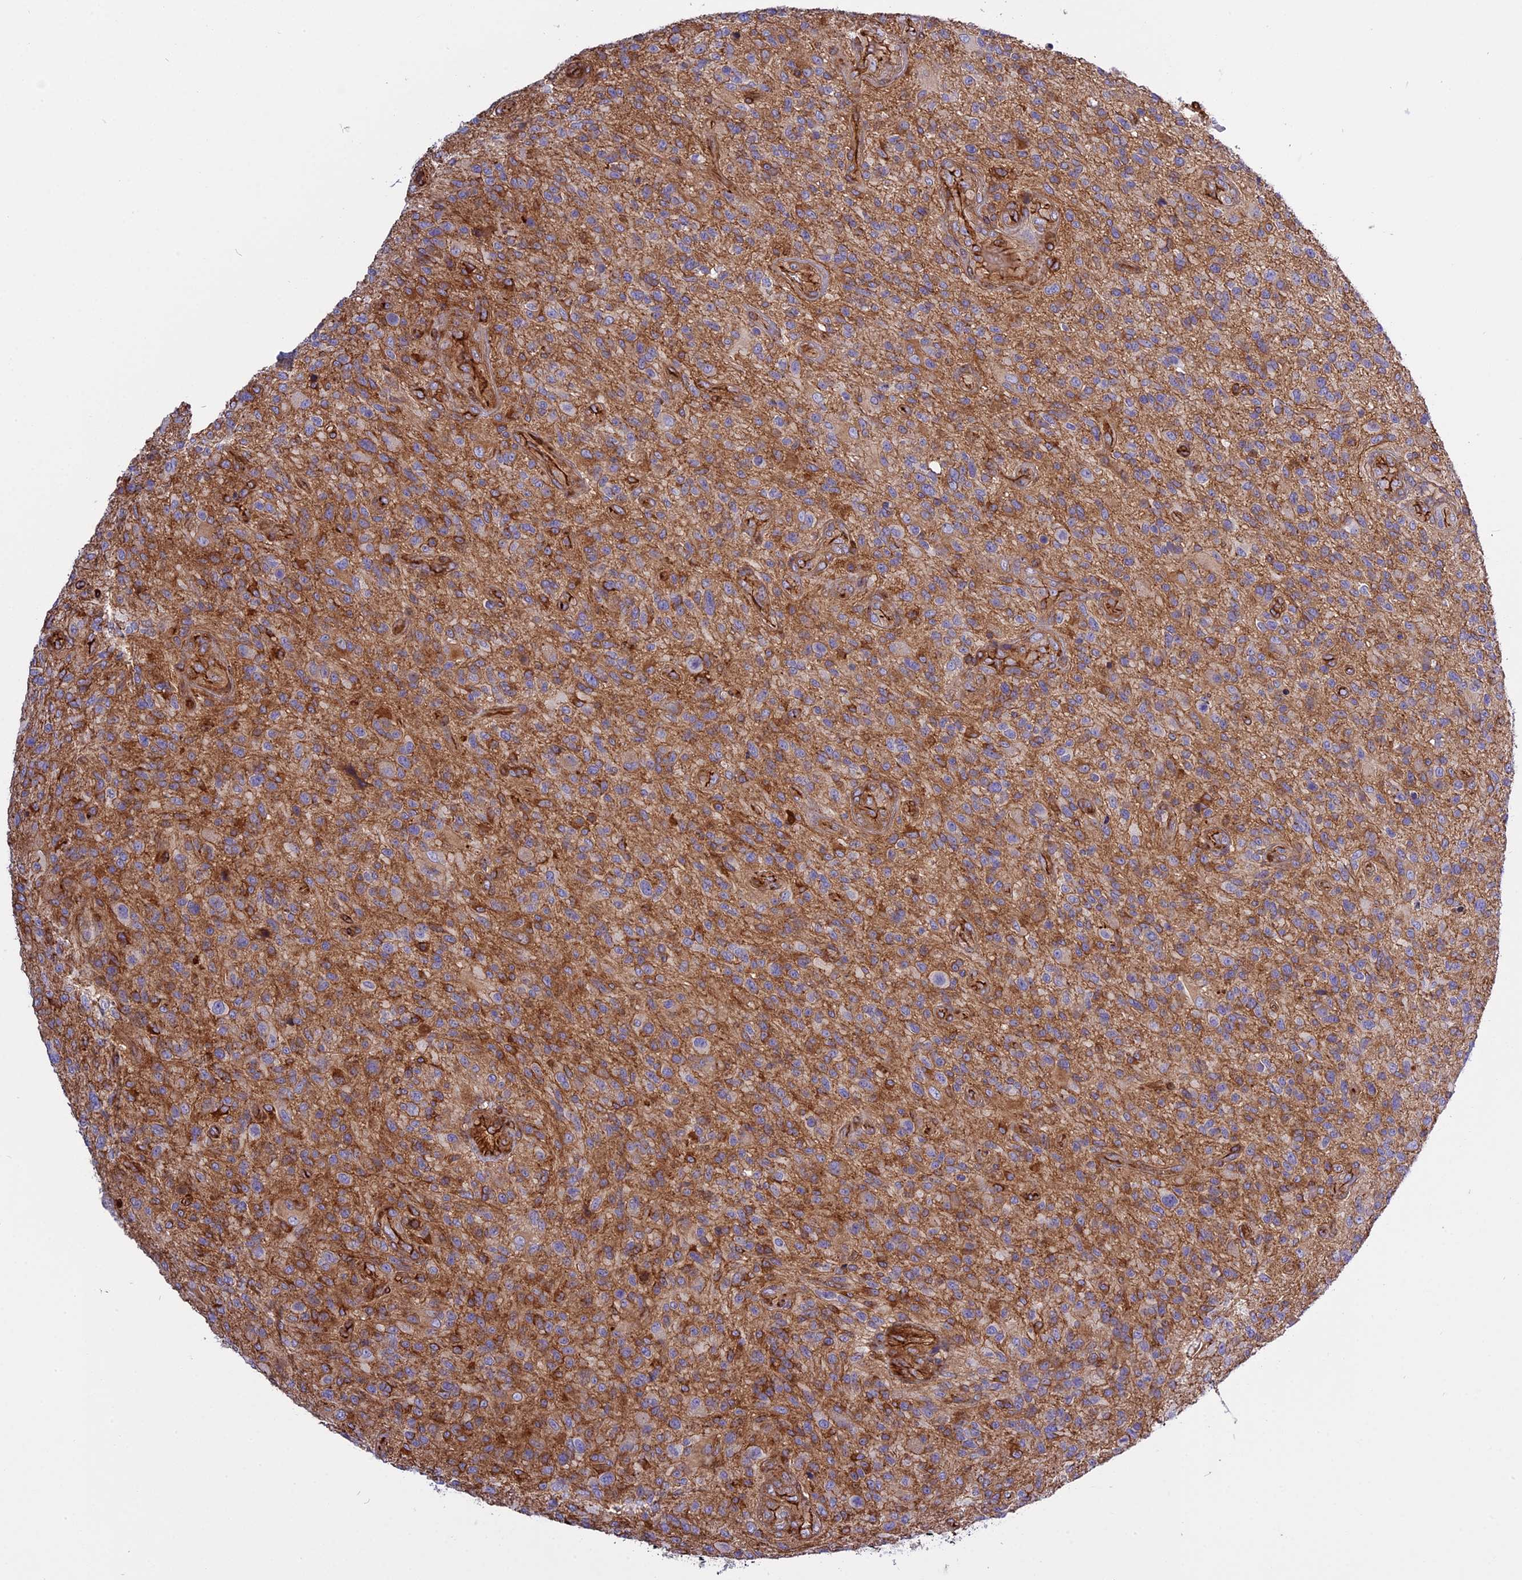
{"staining": {"intensity": "moderate", "quantity": "<25%", "location": "cytoplasmic/membranous"}, "tissue": "glioma", "cell_type": "Tumor cells", "image_type": "cancer", "snomed": [{"axis": "morphology", "description": "Glioma, malignant, High grade"}, {"axis": "topography", "description": "Brain"}], "caption": "The micrograph exhibits a brown stain indicating the presence of a protein in the cytoplasmic/membranous of tumor cells in malignant high-grade glioma.", "gene": "CD99L2", "patient": {"sex": "male", "age": 47}}